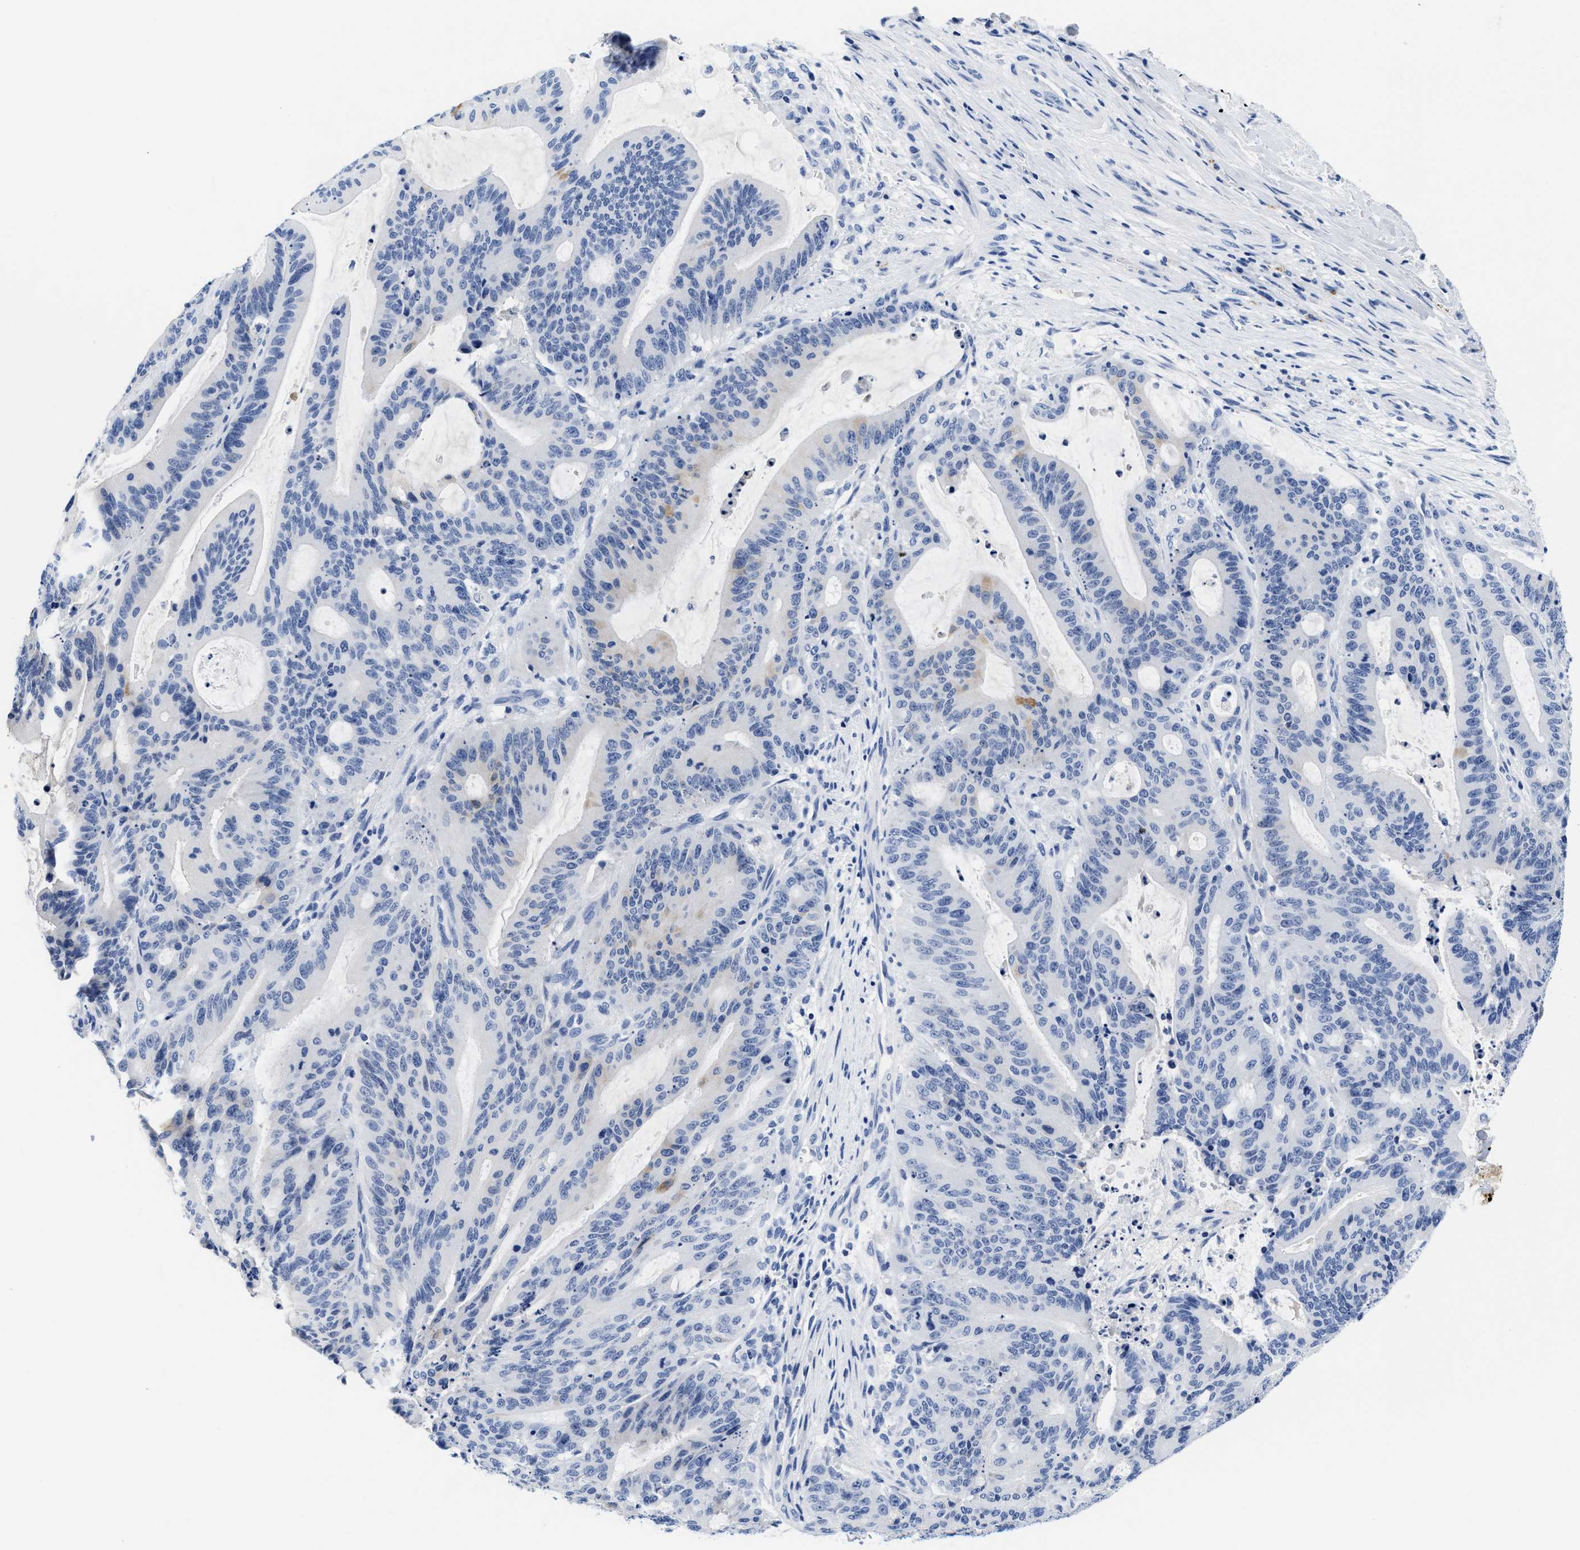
{"staining": {"intensity": "negative", "quantity": "none", "location": "none"}, "tissue": "liver cancer", "cell_type": "Tumor cells", "image_type": "cancer", "snomed": [{"axis": "morphology", "description": "Normal tissue, NOS"}, {"axis": "morphology", "description": "Cholangiocarcinoma"}, {"axis": "topography", "description": "Liver"}, {"axis": "topography", "description": "Peripheral nerve tissue"}], "caption": "A high-resolution image shows immunohistochemistry staining of liver cholangiocarcinoma, which reveals no significant staining in tumor cells.", "gene": "TTC3", "patient": {"sex": "female", "age": 73}}